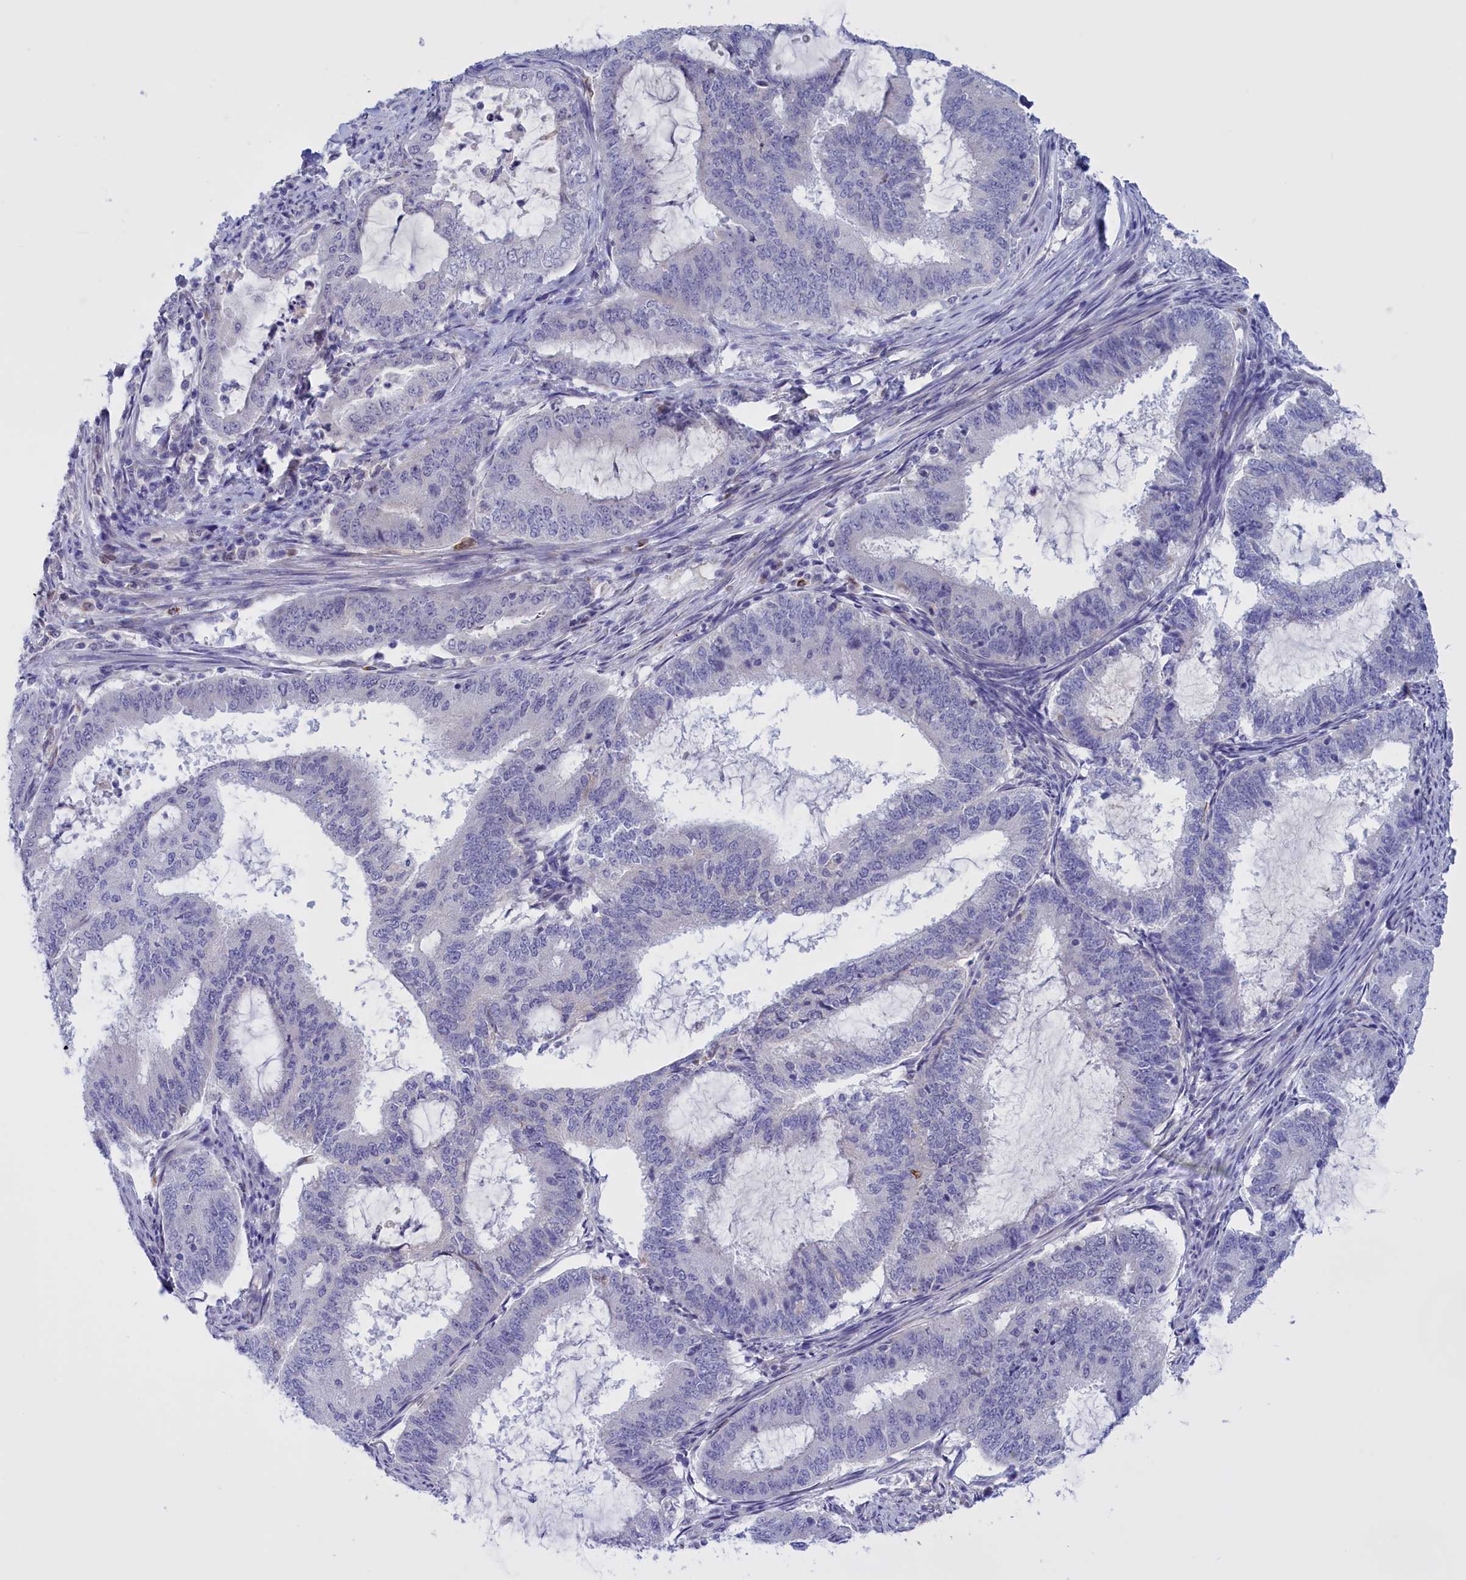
{"staining": {"intensity": "negative", "quantity": "none", "location": "none"}, "tissue": "endometrial cancer", "cell_type": "Tumor cells", "image_type": "cancer", "snomed": [{"axis": "morphology", "description": "Adenocarcinoma, NOS"}, {"axis": "topography", "description": "Endometrium"}], "caption": "There is no significant positivity in tumor cells of endometrial cancer.", "gene": "FAM149B1", "patient": {"sex": "female", "age": 51}}